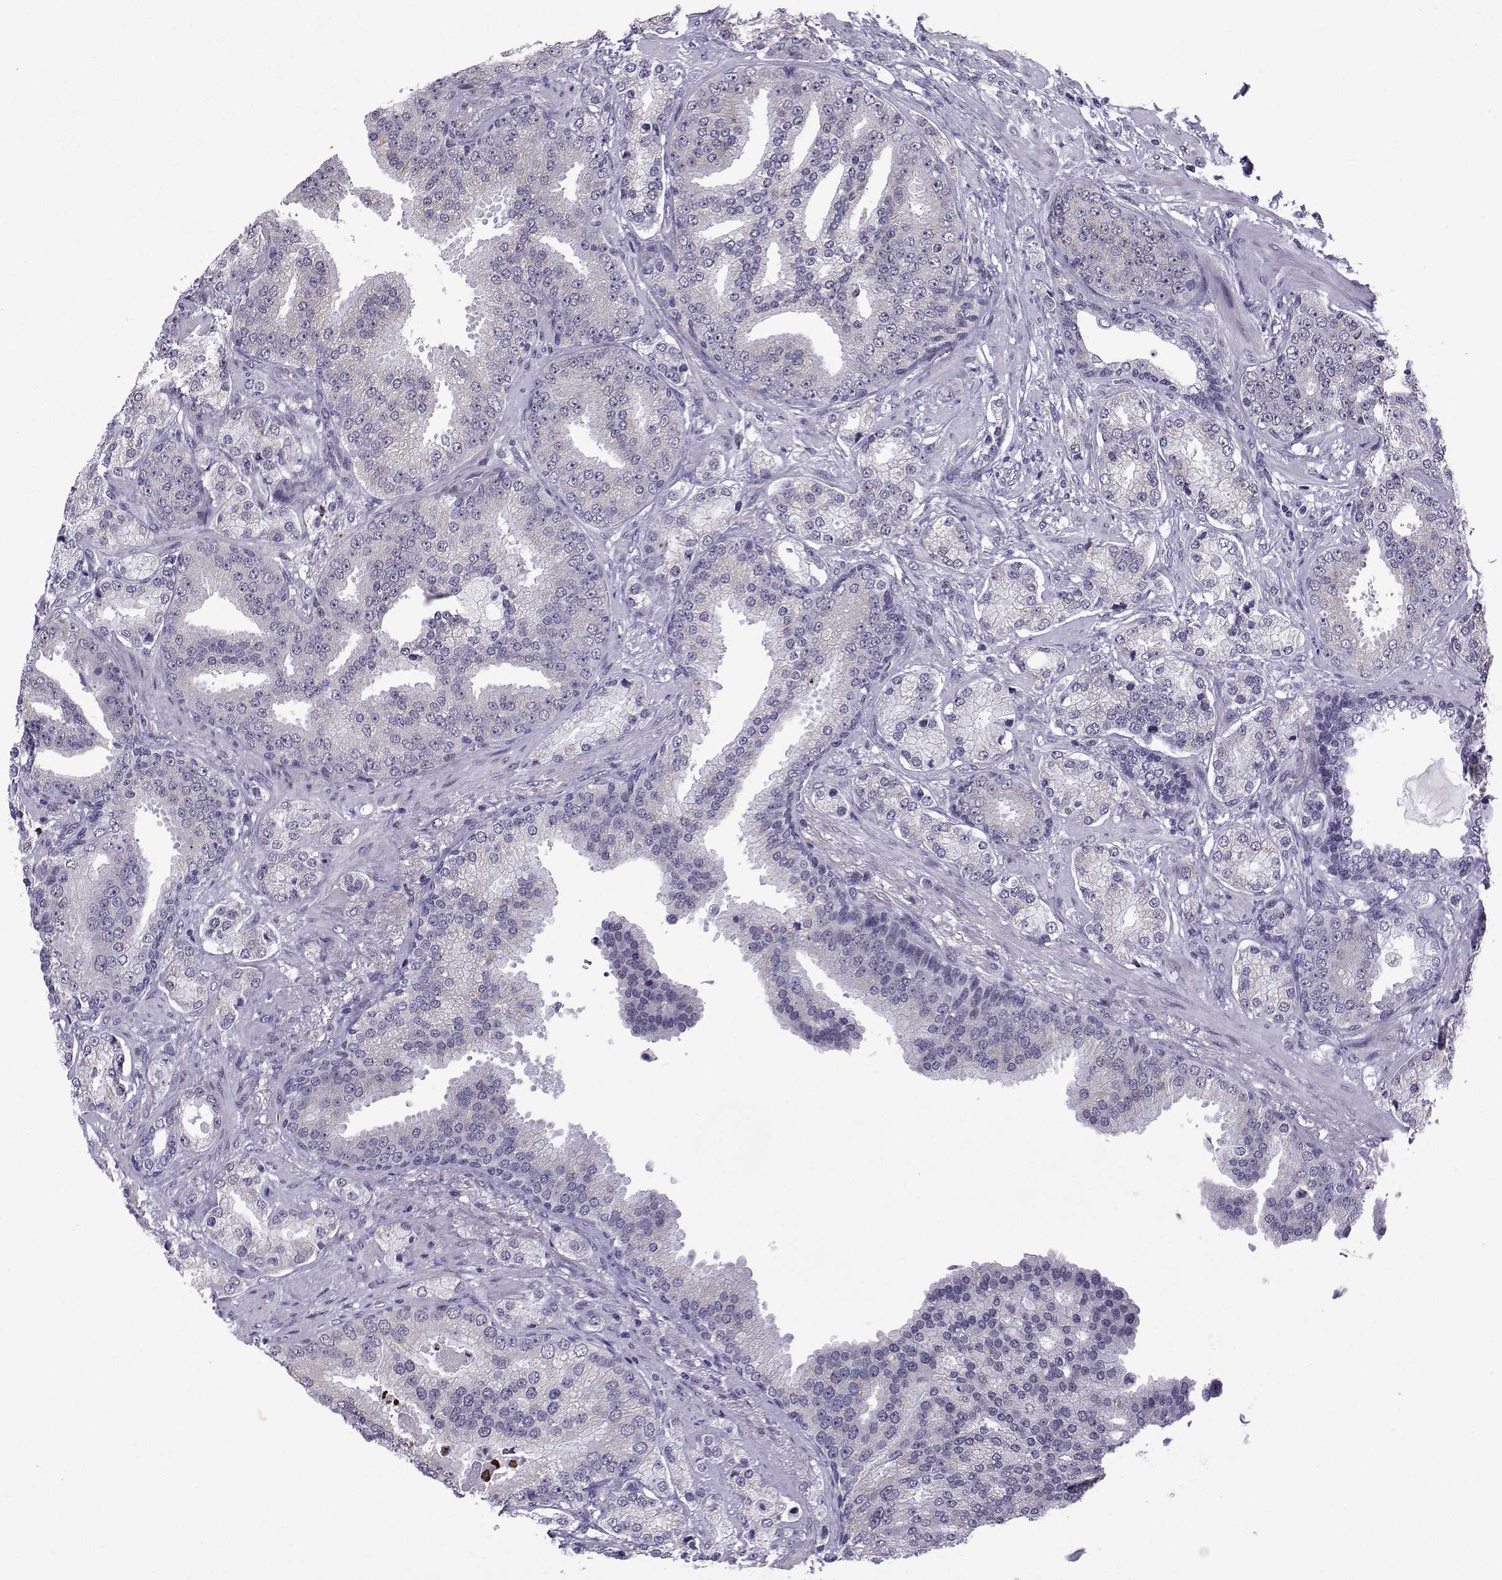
{"staining": {"intensity": "negative", "quantity": "none", "location": "none"}, "tissue": "prostate cancer", "cell_type": "Tumor cells", "image_type": "cancer", "snomed": [{"axis": "morphology", "description": "Adenocarcinoma, Low grade"}, {"axis": "topography", "description": "Prostate"}], "caption": "High power microscopy photomicrograph of an IHC micrograph of prostate cancer (adenocarcinoma (low-grade)), revealing no significant expression in tumor cells.", "gene": "FGF3", "patient": {"sex": "male", "age": 68}}